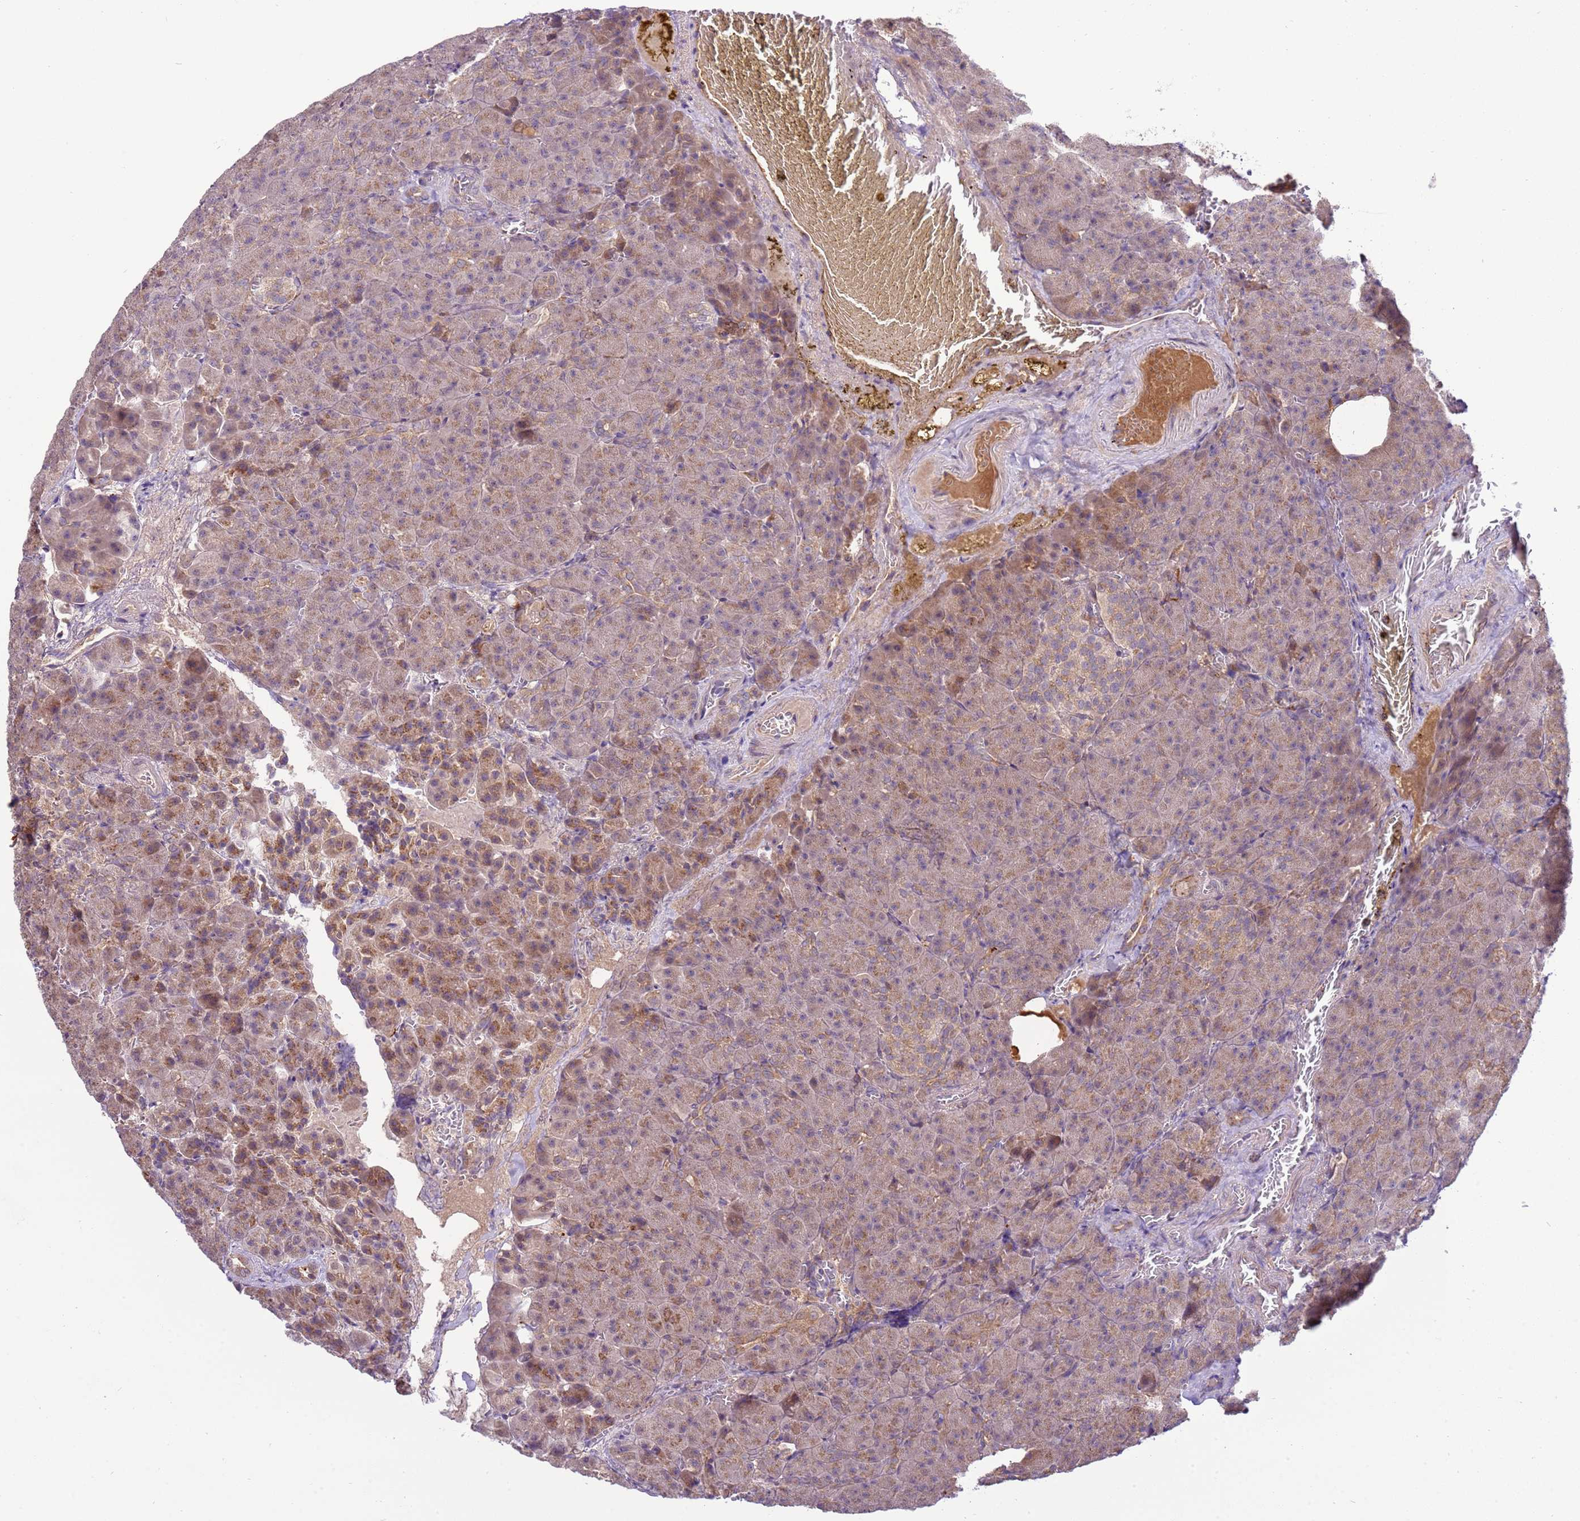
{"staining": {"intensity": "moderate", "quantity": "25%-75%", "location": "cytoplasmic/membranous"}, "tissue": "pancreas", "cell_type": "Exocrine glandular cells", "image_type": "normal", "snomed": [{"axis": "morphology", "description": "Normal tissue, NOS"}, {"axis": "topography", "description": "Pancreas"}], "caption": "Protein analysis of unremarkable pancreas demonstrates moderate cytoplasmic/membranous expression in about 25%-75% of exocrine glandular cells. Immunohistochemistry (ihc) stains the protein in brown and the nuclei are stained blue.", "gene": "ZNF624", "patient": {"sex": "female", "age": 74}}